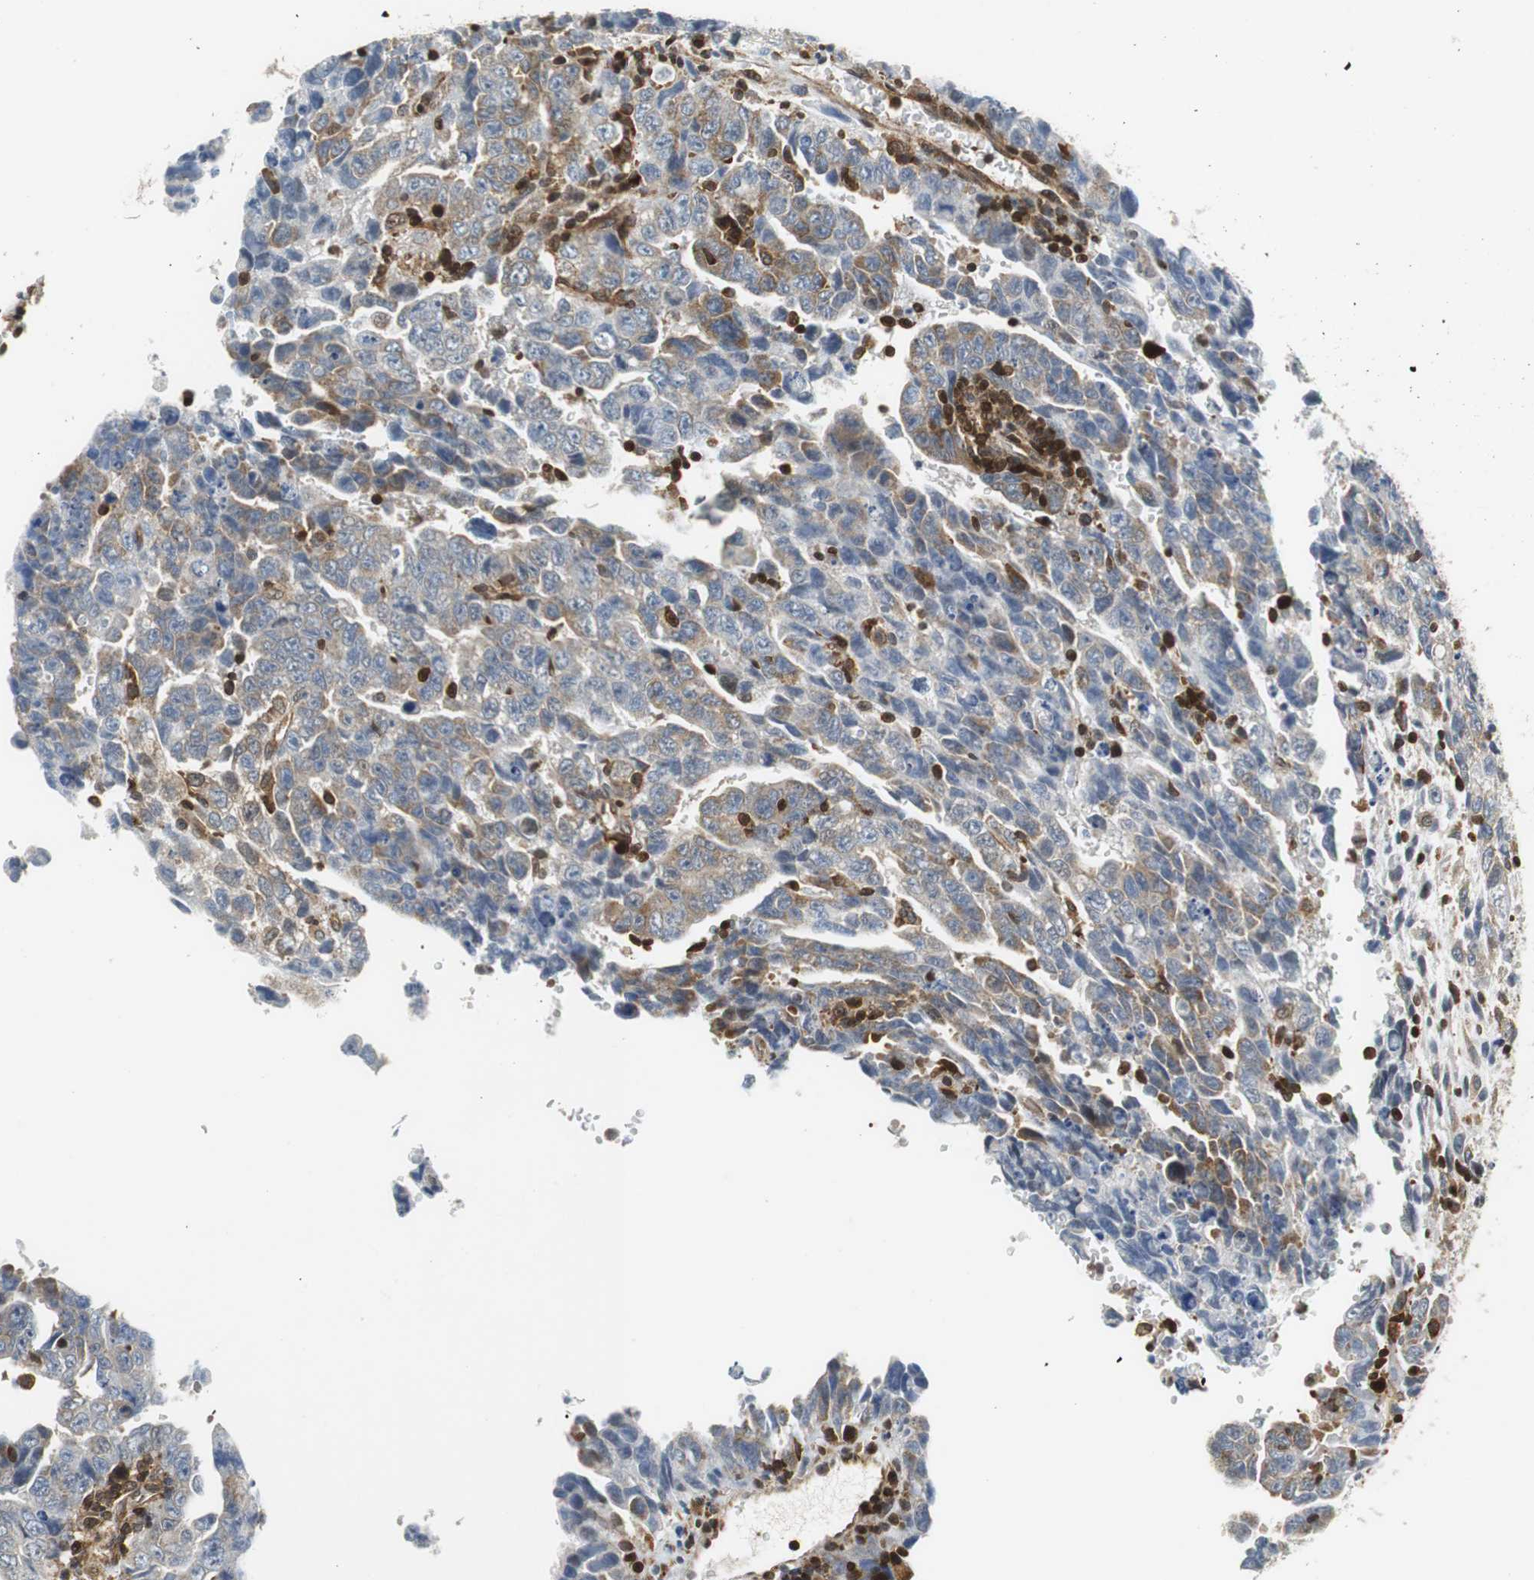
{"staining": {"intensity": "weak", "quantity": "25%-75%", "location": "cytoplasmic/membranous"}, "tissue": "testis cancer", "cell_type": "Tumor cells", "image_type": "cancer", "snomed": [{"axis": "morphology", "description": "Carcinoma, Embryonal, NOS"}, {"axis": "topography", "description": "Testis"}], "caption": "A low amount of weak cytoplasmic/membranous staining is present in approximately 25%-75% of tumor cells in testis cancer (embryonal carcinoma) tissue. (brown staining indicates protein expression, while blue staining denotes nuclei).", "gene": "GSDMD", "patient": {"sex": "male", "age": 28}}